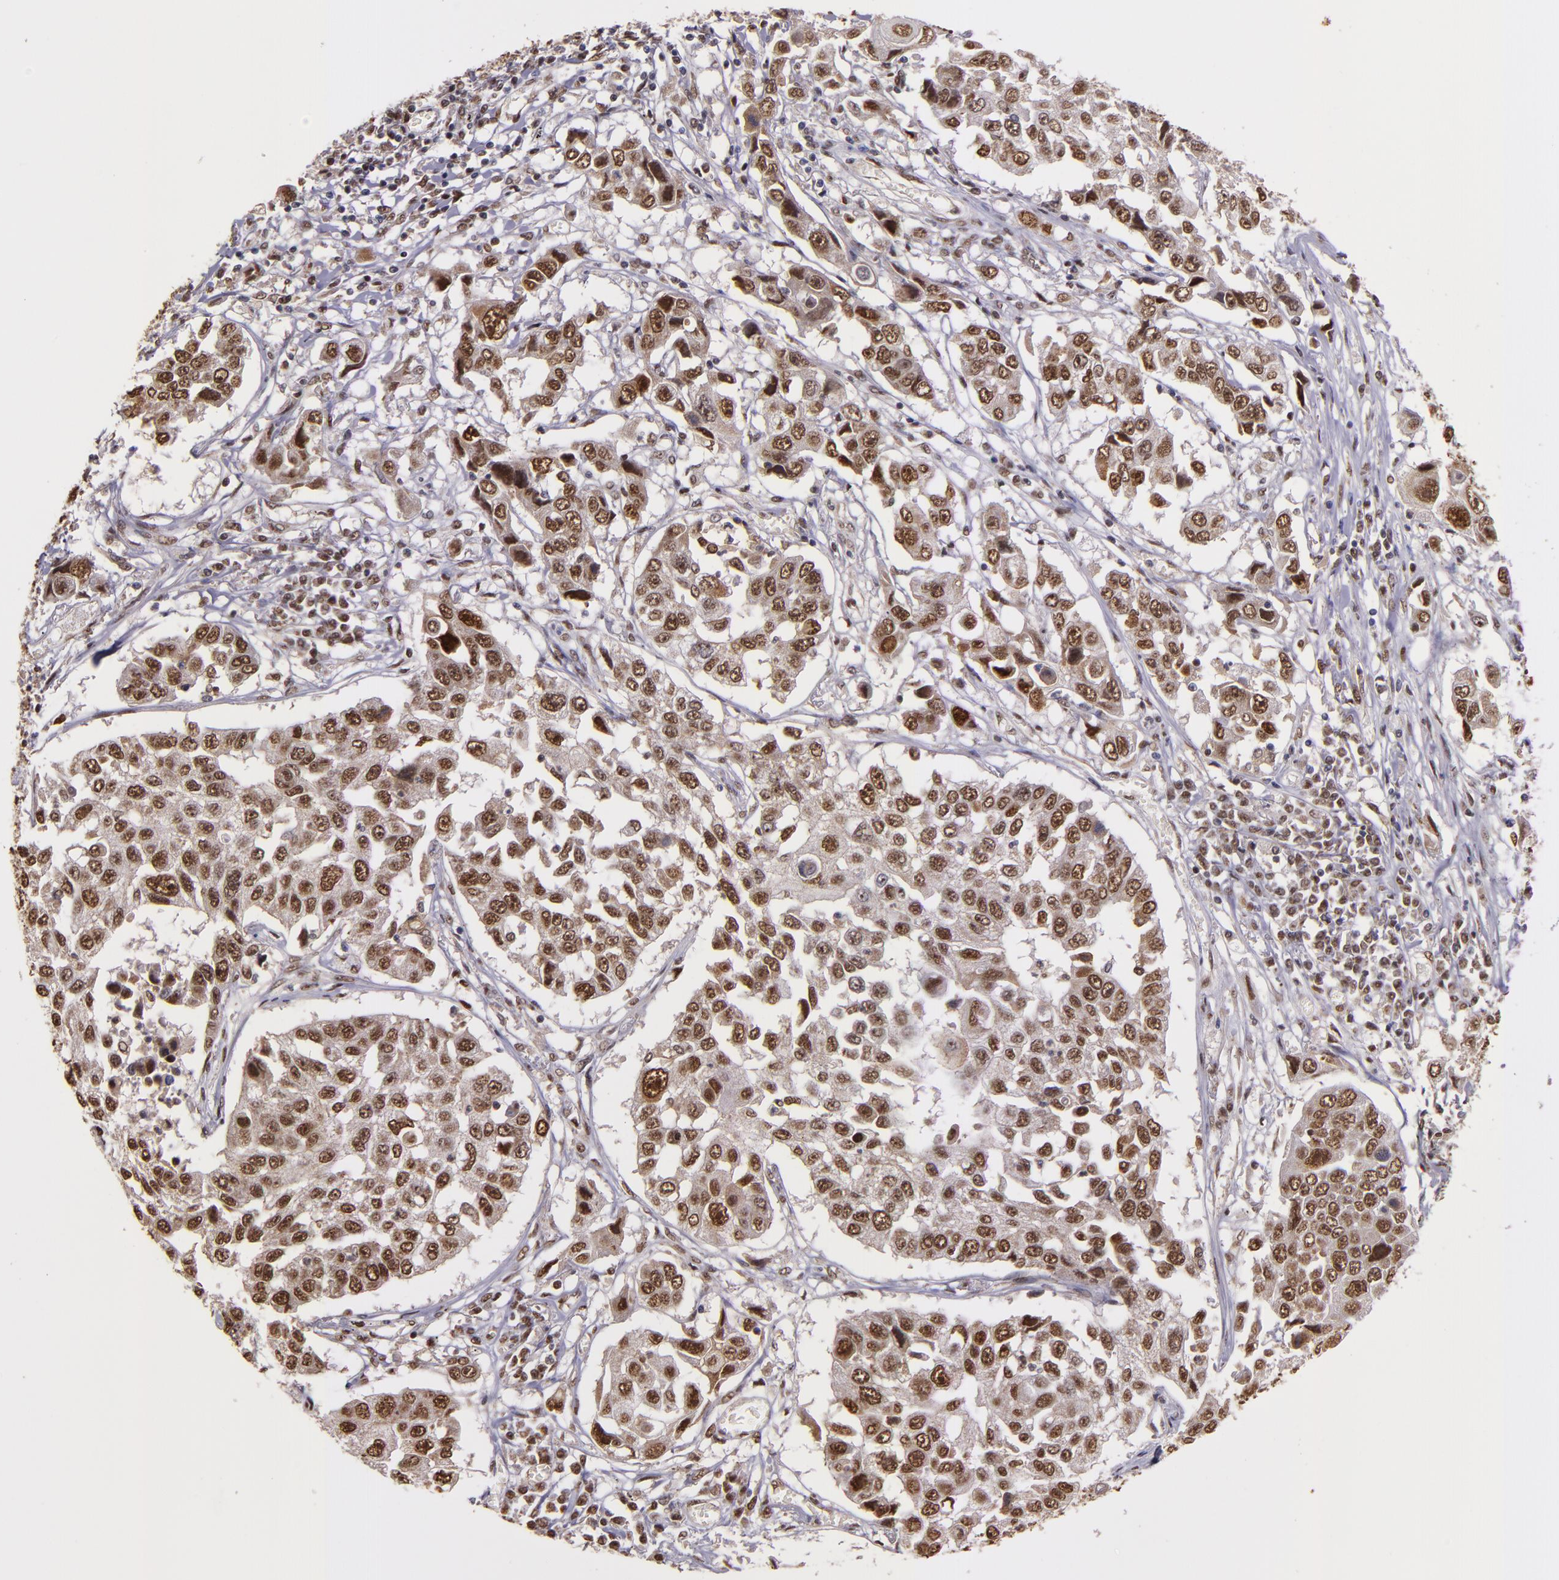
{"staining": {"intensity": "moderate", "quantity": "25%-75%", "location": "cytoplasmic/membranous,nuclear"}, "tissue": "lung cancer", "cell_type": "Tumor cells", "image_type": "cancer", "snomed": [{"axis": "morphology", "description": "Squamous cell carcinoma, NOS"}, {"axis": "topography", "description": "Lung"}], "caption": "Moderate cytoplasmic/membranous and nuclear expression is seen in approximately 25%-75% of tumor cells in lung cancer (squamous cell carcinoma).", "gene": "CECR2", "patient": {"sex": "male", "age": 71}}